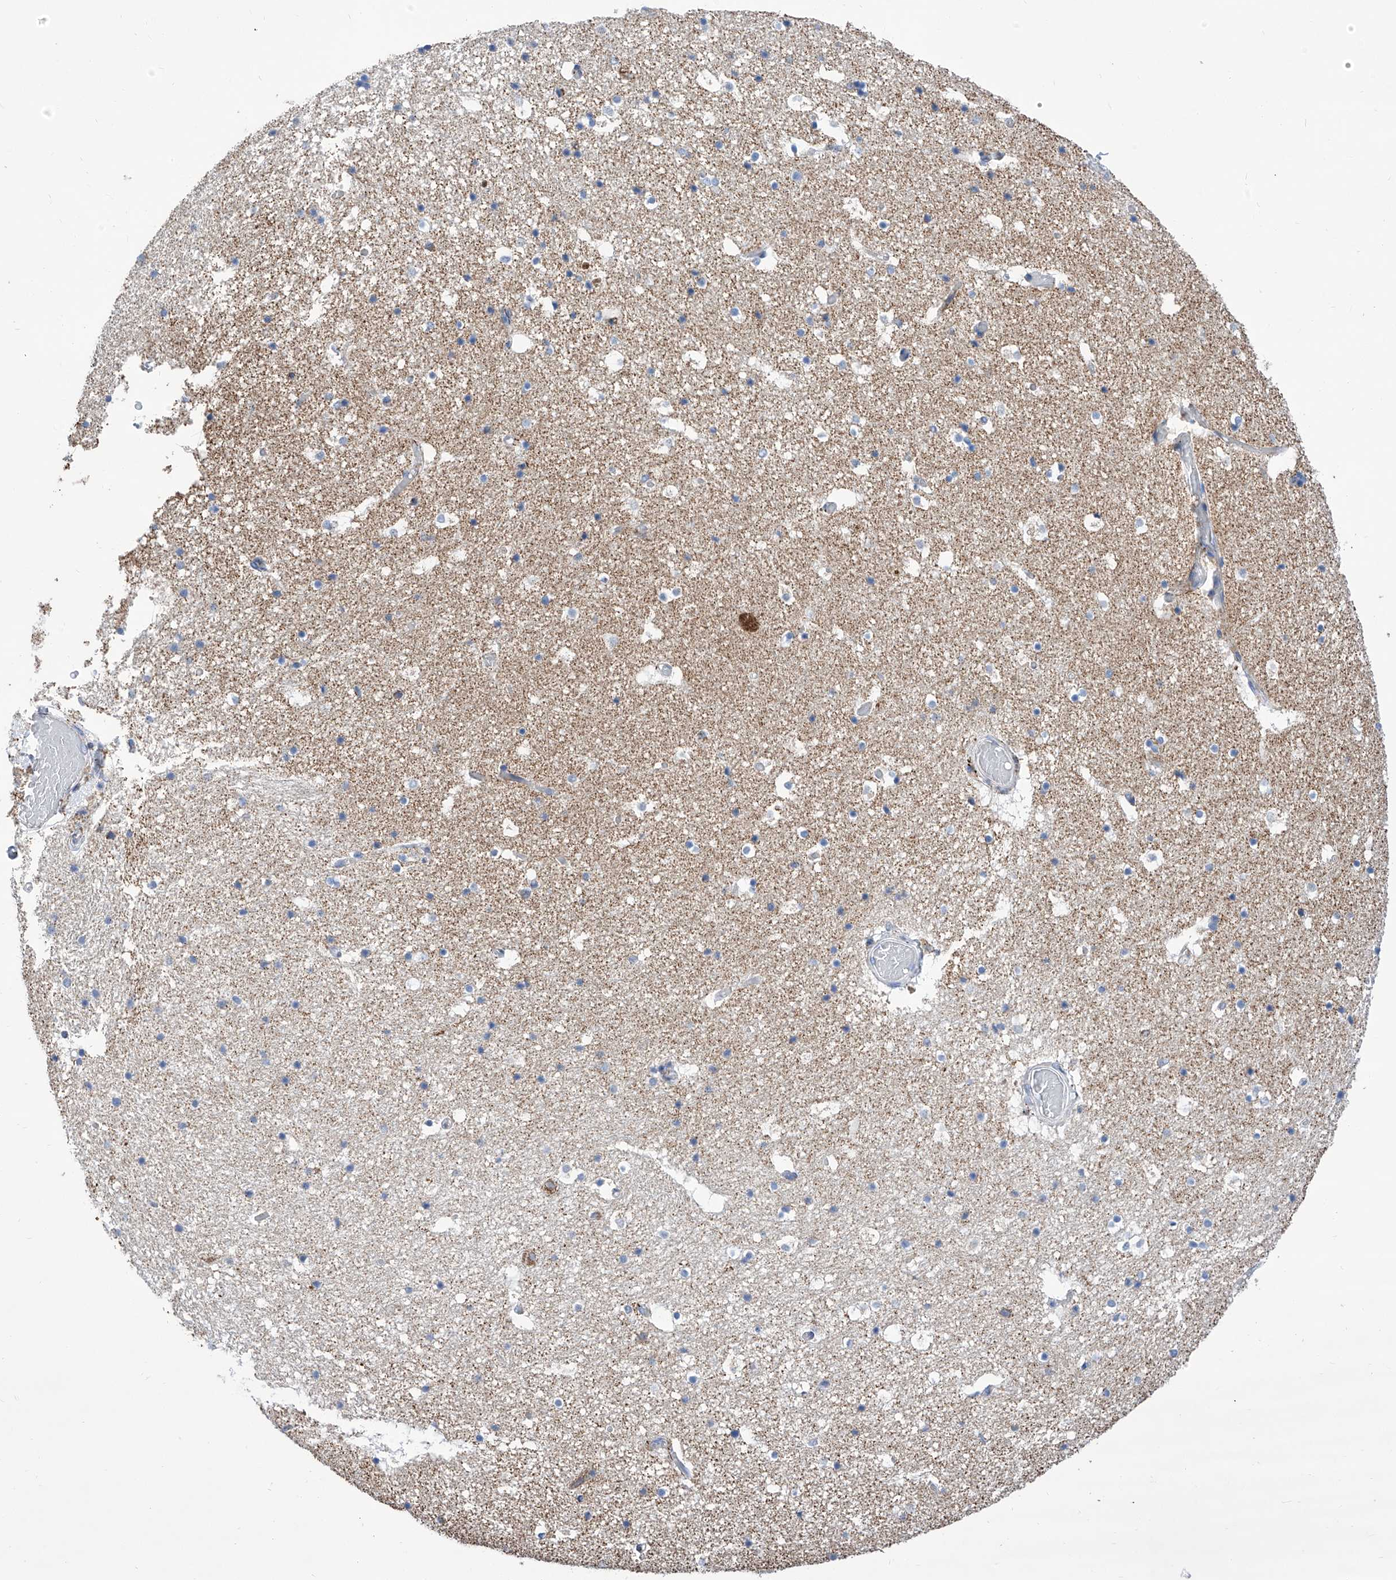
{"staining": {"intensity": "negative", "quantity": "none", "location": "none"}, "tissue": "hippocampus", "cell_type": "Glial cells", "image_type": "normal", "snomed": [{"axis": "morphology", "description": "Normal tissue, NOS"}, {"axis": "topography", "description": "Hippocampus"}], "caption": "Immunohistochemistry (IHC) image of normal hippocampus stained for a protein (brown), which shows no expression in glial cells.", "gene": "SRBD1", "patient": {"sex": "female", "age": 52}}